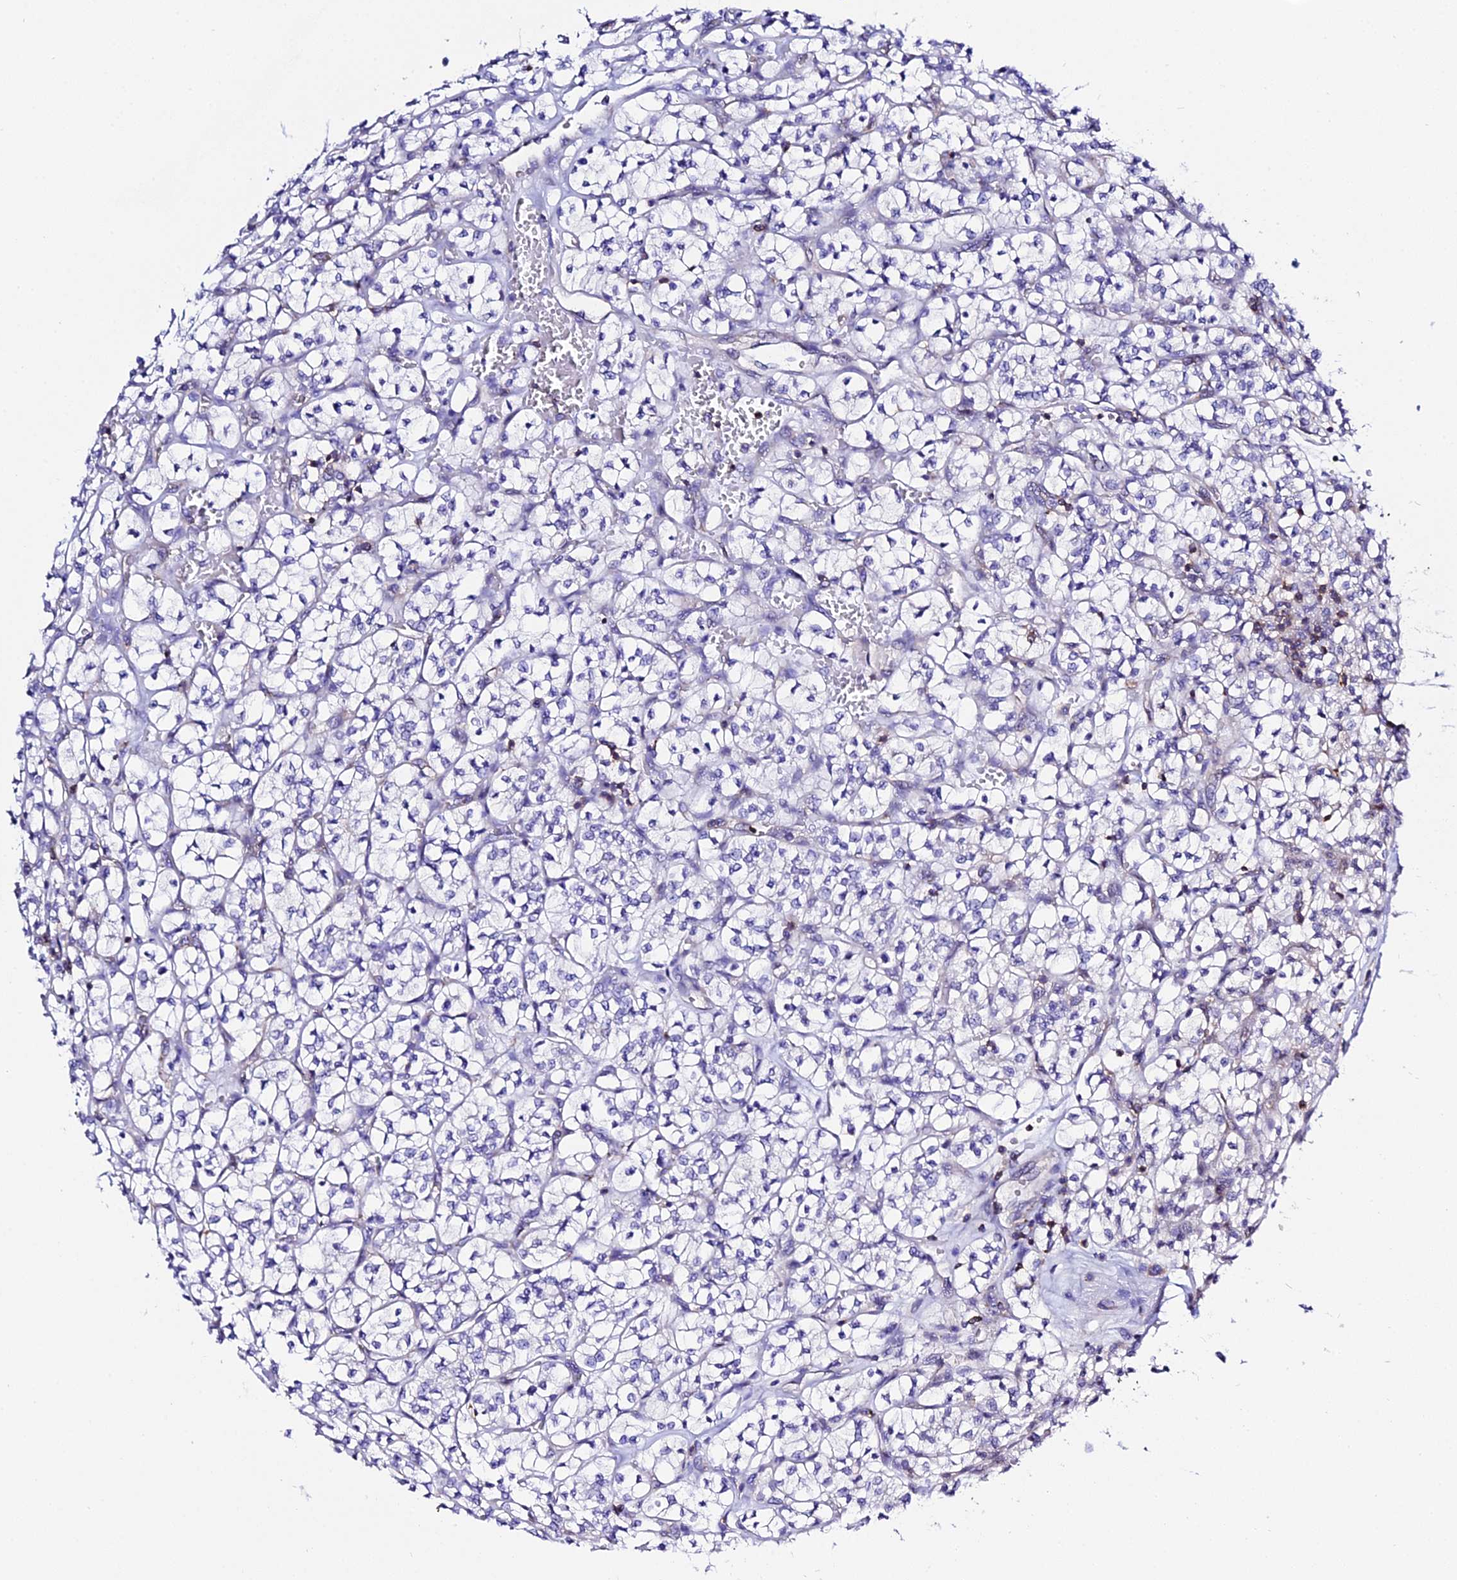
{"staining": {"intensity": "negative", "quantity": "none", "location": "none"}, "tissue": "renal cancer", "cell_type": "Tumor cells", "image_type": "cancer", "snomed": [{"axis": "morphology", "description": "Adenocarcinoma, NOS"}, {"axis": "topography", "description": "Kidney"}], "caption": "This is an immunohistochemistry image of renal adenocarcinoma. There is no staining in tumor cells.", "gene": "S100A16", "patient": {"sex": "female", "age": 64}}